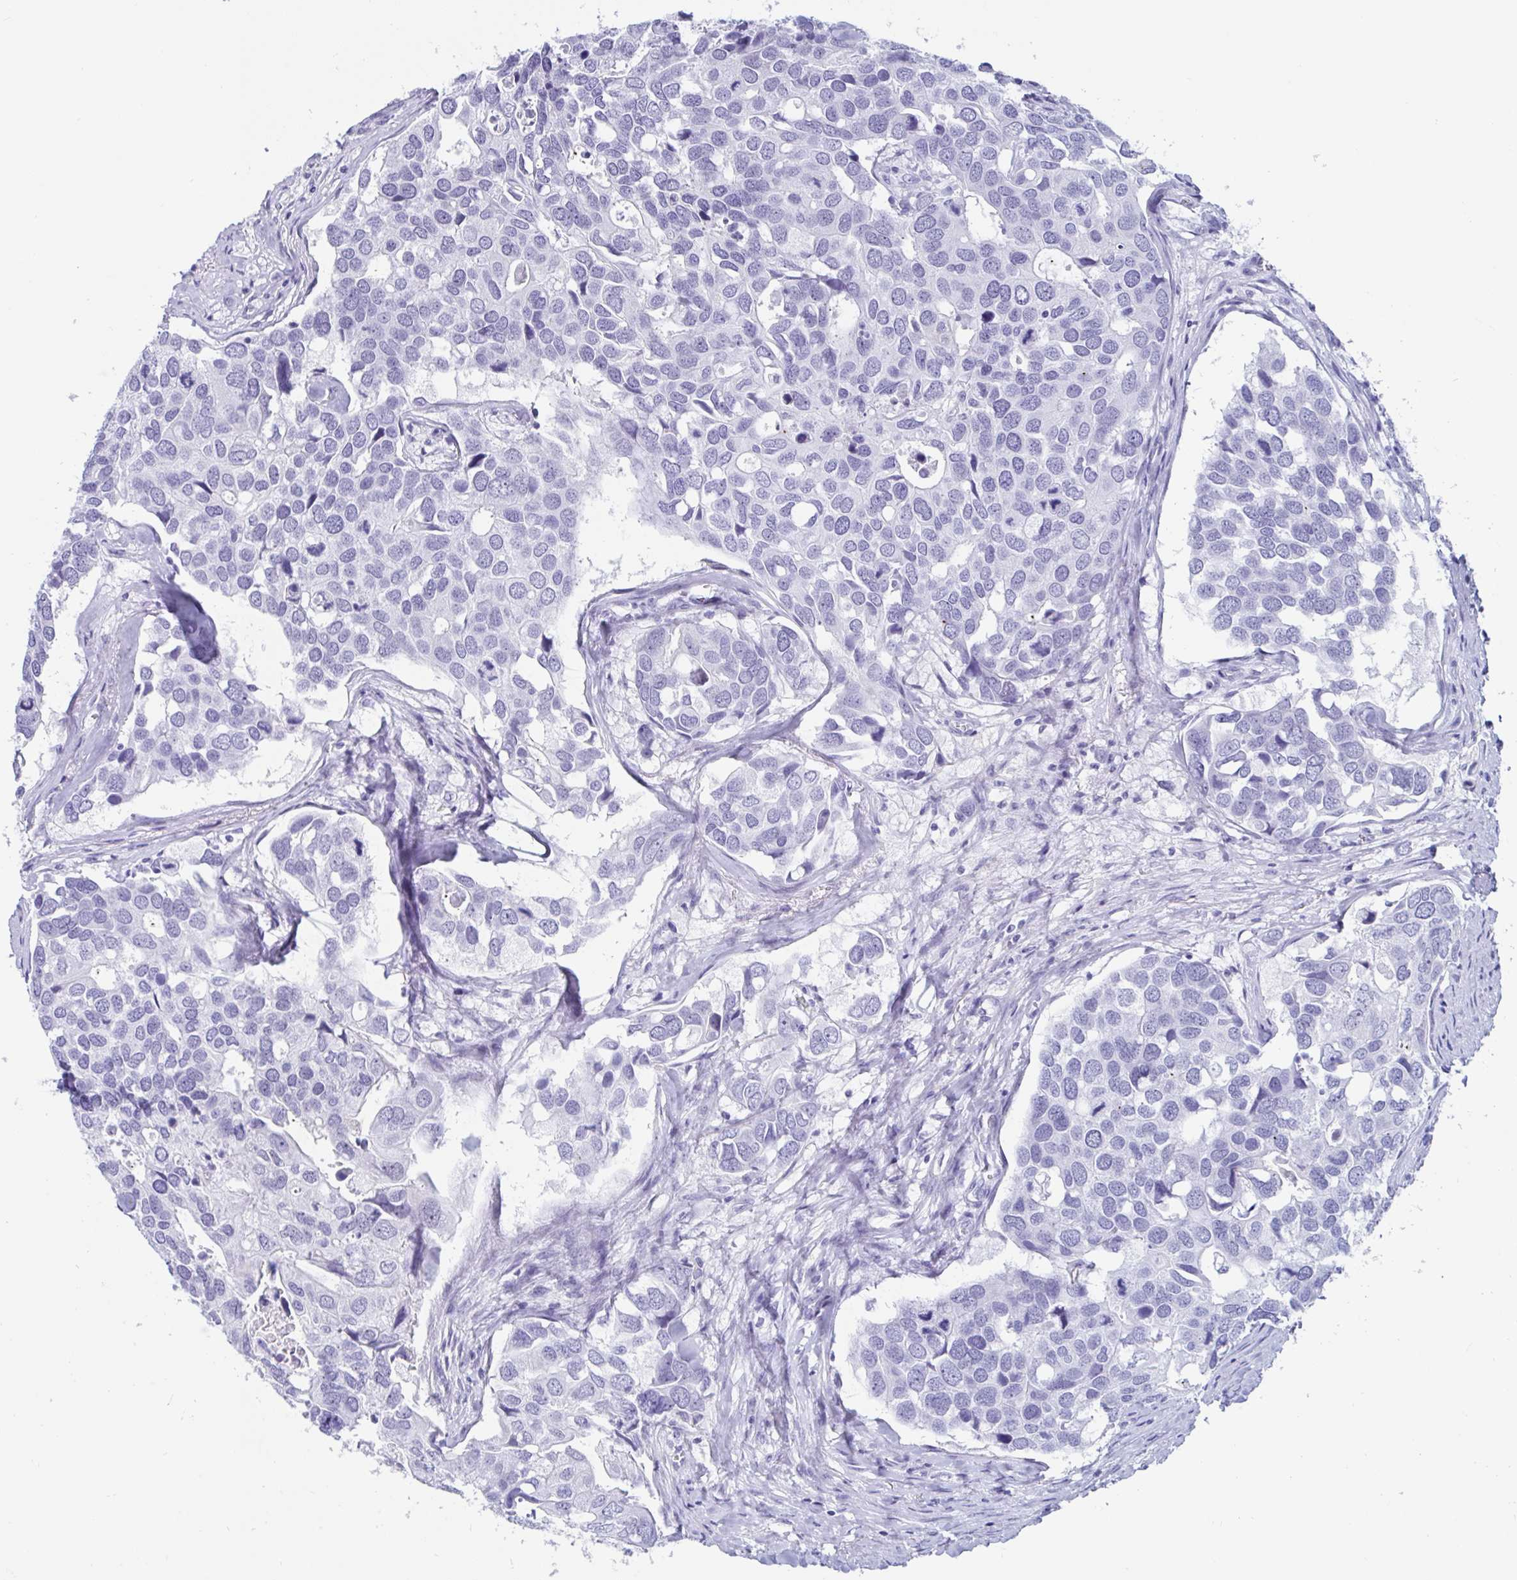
{"staining": {"intensity": "negative", "quantity": "none", "location": "none"}, "tissue": "breast cancer", "cell_type": "Tumor cells", "image_type": "cancer", "snomed": [{"axis": "morphology", "description": "Duct carcinoma"}, {"axis": "topography", "description": "Breast"}], "caption": "Immunohistochemistry image of neoplastic tissue: human intraductal carcinoma (breast) stained with DAB (3,3'-diaminobenzidine) shows no significant protein positivity in tumor cells.", "gene": "GKN2", "patient": {"sex": "female", "age": 83}}